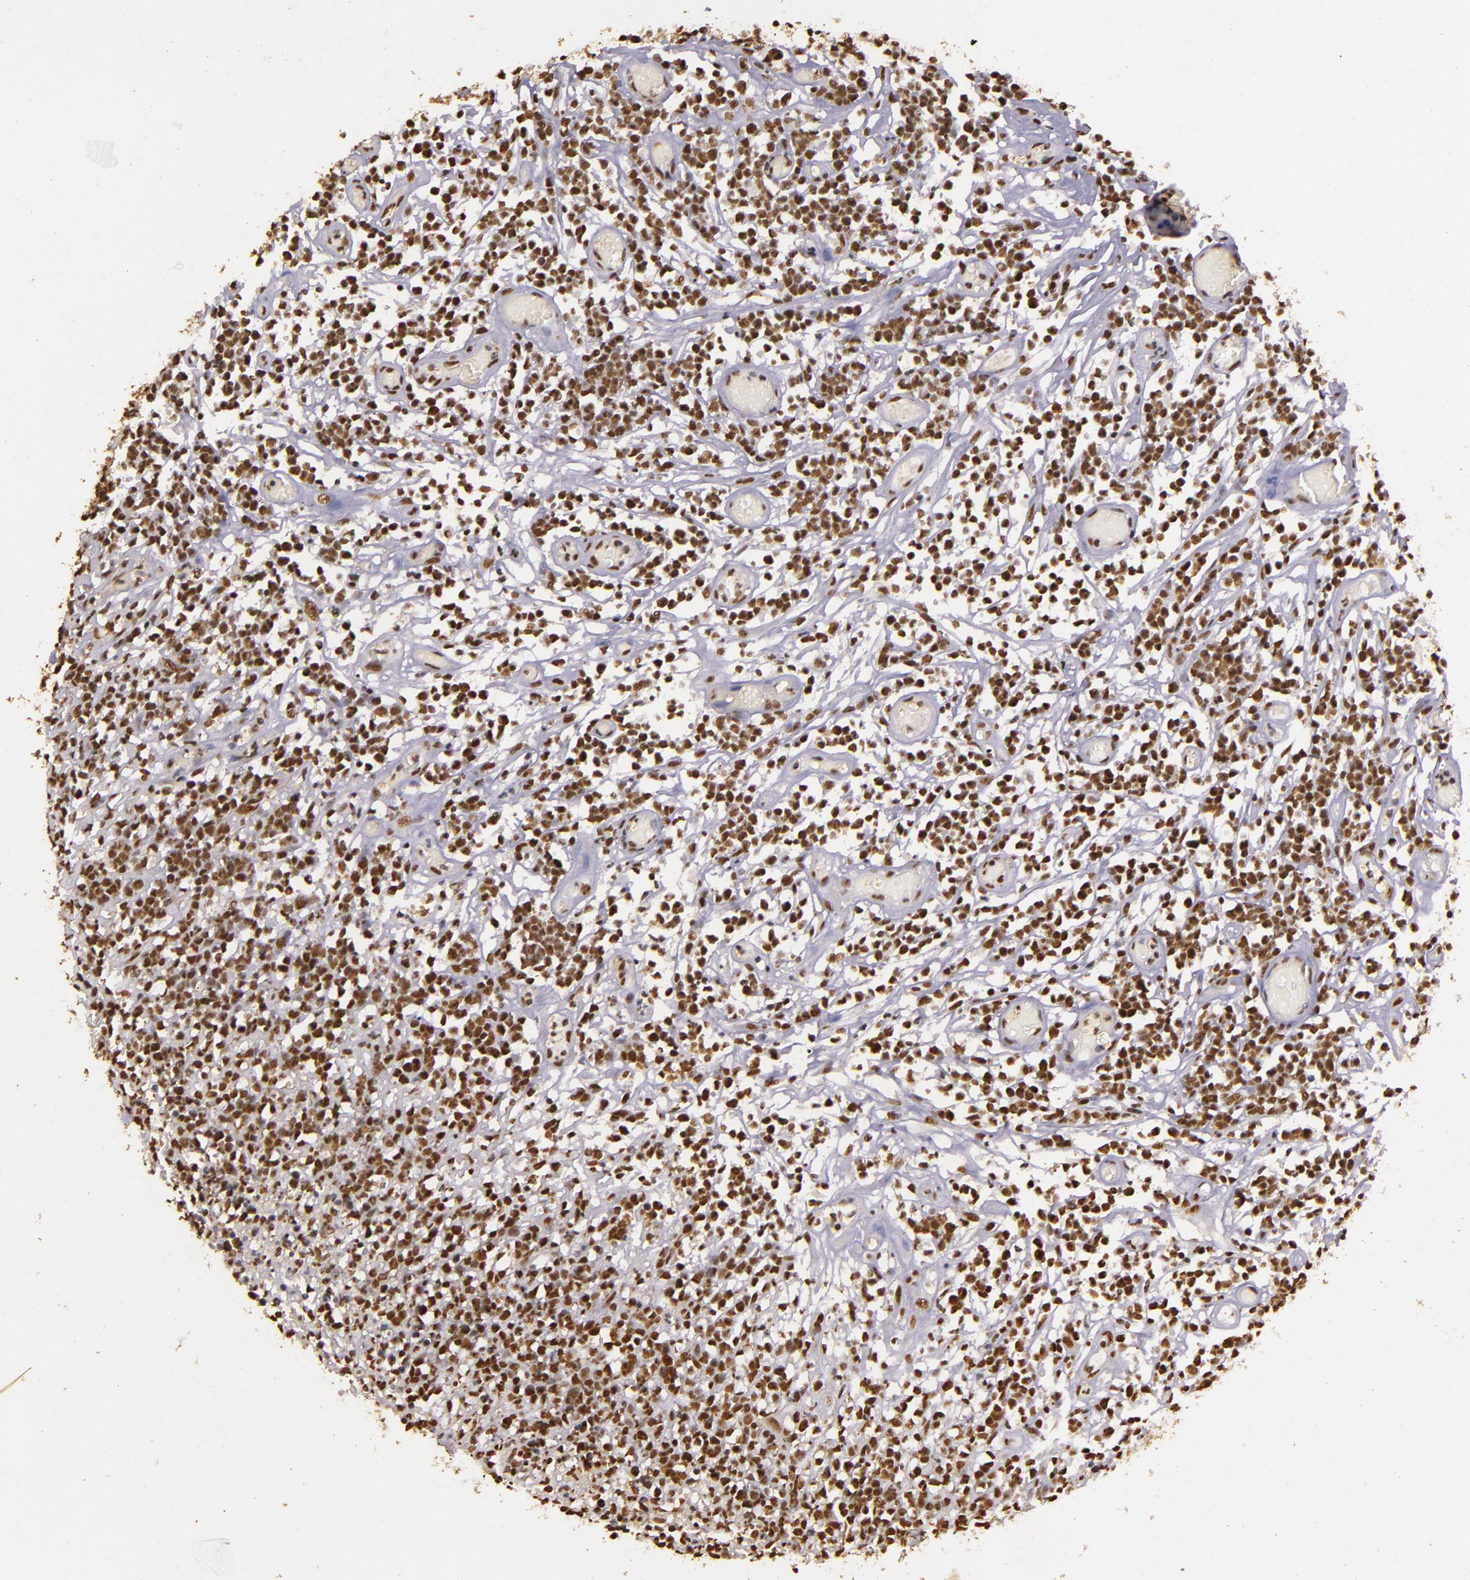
{"staining": {"intensity": "weak", "quantity": ">75%", "location": "nuclear"}, "tissue": "lymphoma", "cell_type": "Tumor cells", "image_type": "cancer", "snomed": [{"axis": "morphology", "description": "Malignant lymphoma, non-Hodgkin's type, High grade"}, {"axis": "topography", "description": "Colon"}], "caption": "Weak nuclear positivity for a protein is appreciated in about >75% of tumor cells of high-grade malignant lymphoma, non-Hodgkin's type using immunohistochemistry (IHC).", "gene": "CBX3", "patient": {"sex": "male", "age": 82}}